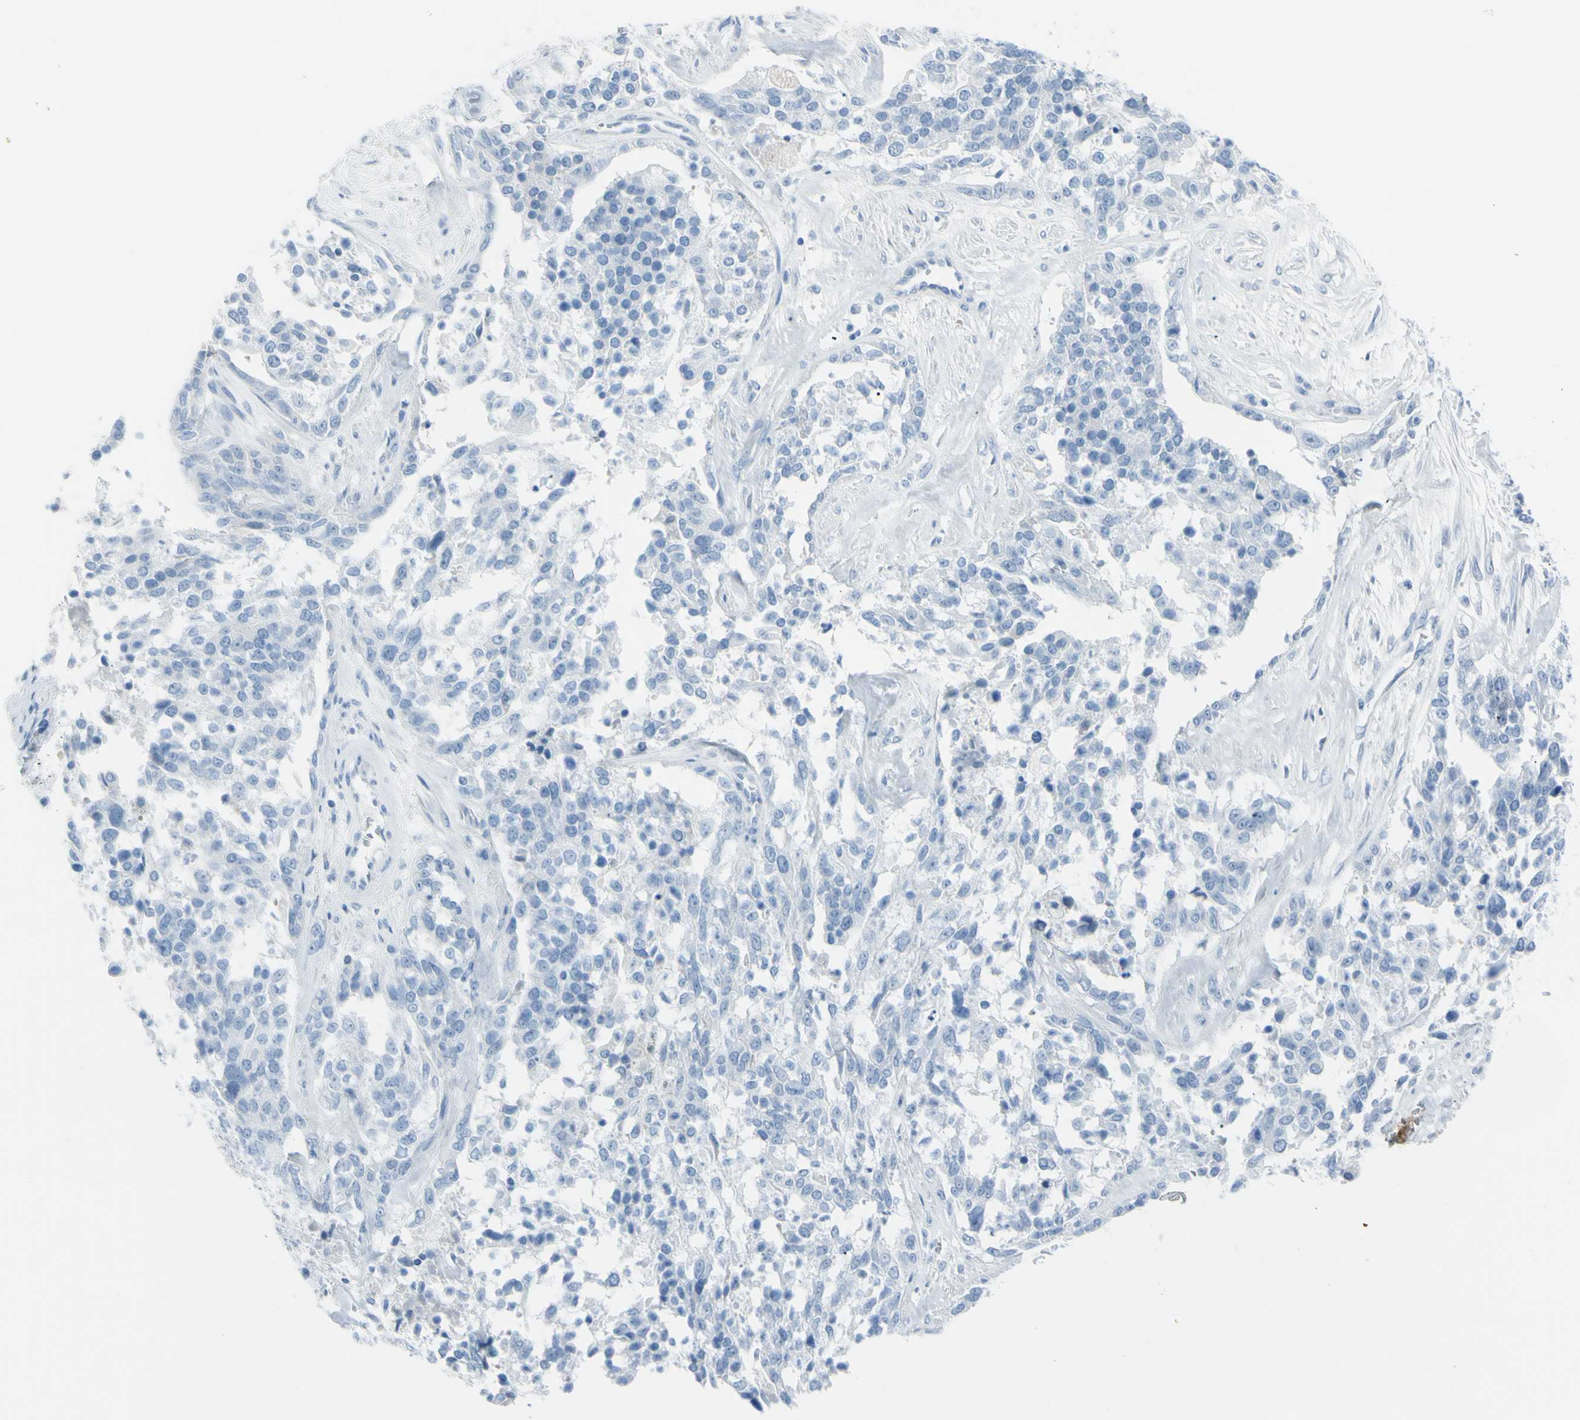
{"staining": {"intensity": "negative", "quantity": "none", "location": "none"}, "tissue": "ovarian cancer", "cell_type": "Tumor cells", "image_type": "cancer", "snomed": [{"axis": "morphology", "description": "Cystadenocarcinoma, serous, NOS"}, {"axis": "topography", "description": "Ovary"}], "caption": "Protein analysis of serous cystadenocarcinoma (ovarian) shows no significant staining in tumor cells.", "gene": "TFPI2", "patient": {"sex": "female", "age": 44}}